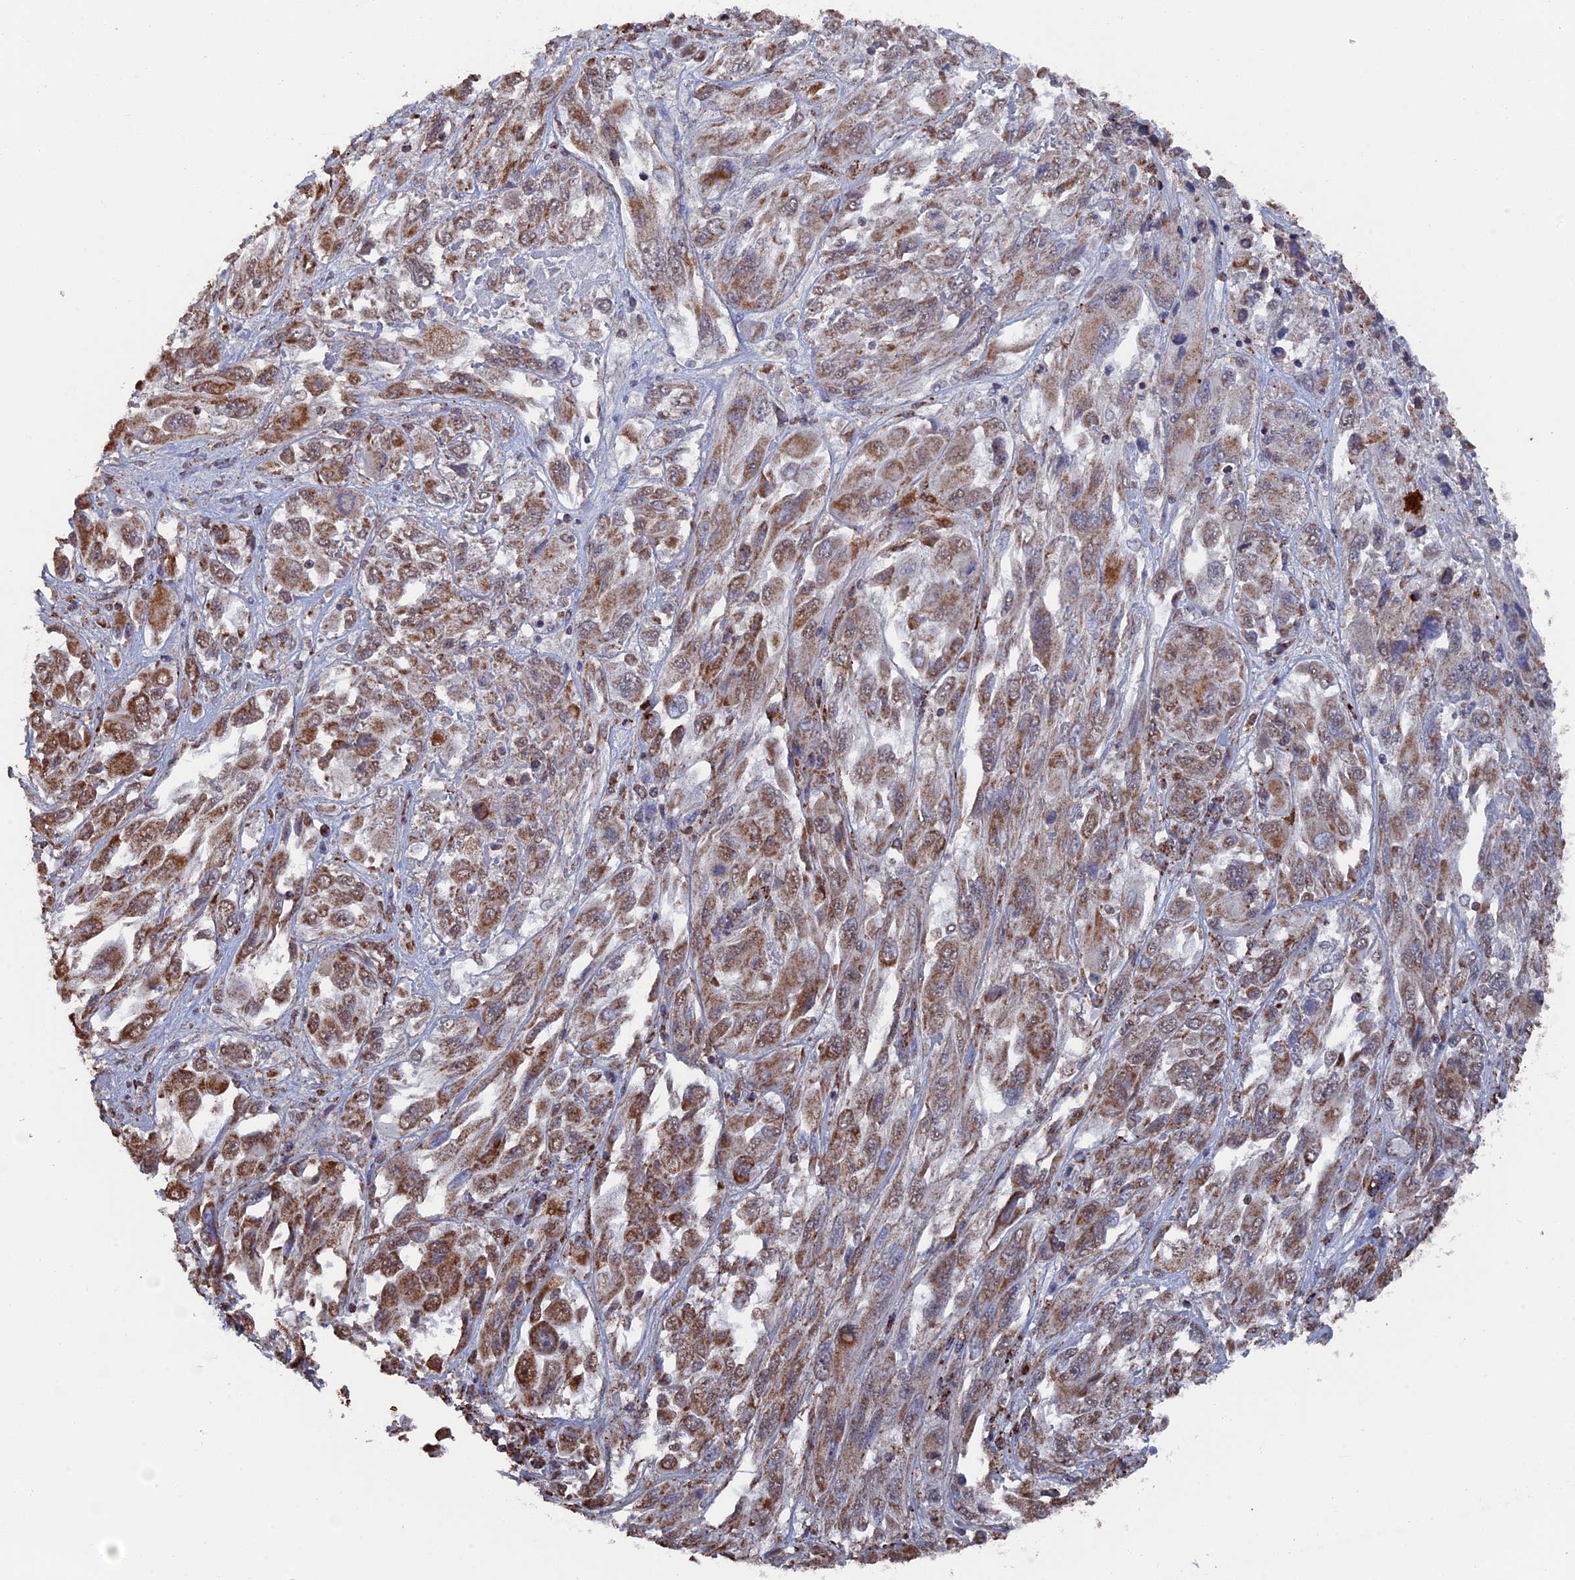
{"staining": {"intensity": "moderate", "quantity": ">75%", "location": "cytoplasmic/membranous"}, "tissue": "melanoma", "cell_type": "Tumor cells", "image_type": "cancer", "snomed": [{"axis": "morphology", "description": "Malignant melanoma, NOS"}, {"axis": "topography", "description": "Skin"}], "caption": "Protein staining of melanoma tissue reveals moderate cytoplasmic/membranous positivity in approximately >75% of tumor cells.", "gene": "SMG9", "patient": {"sex": "female", "age": 91}}